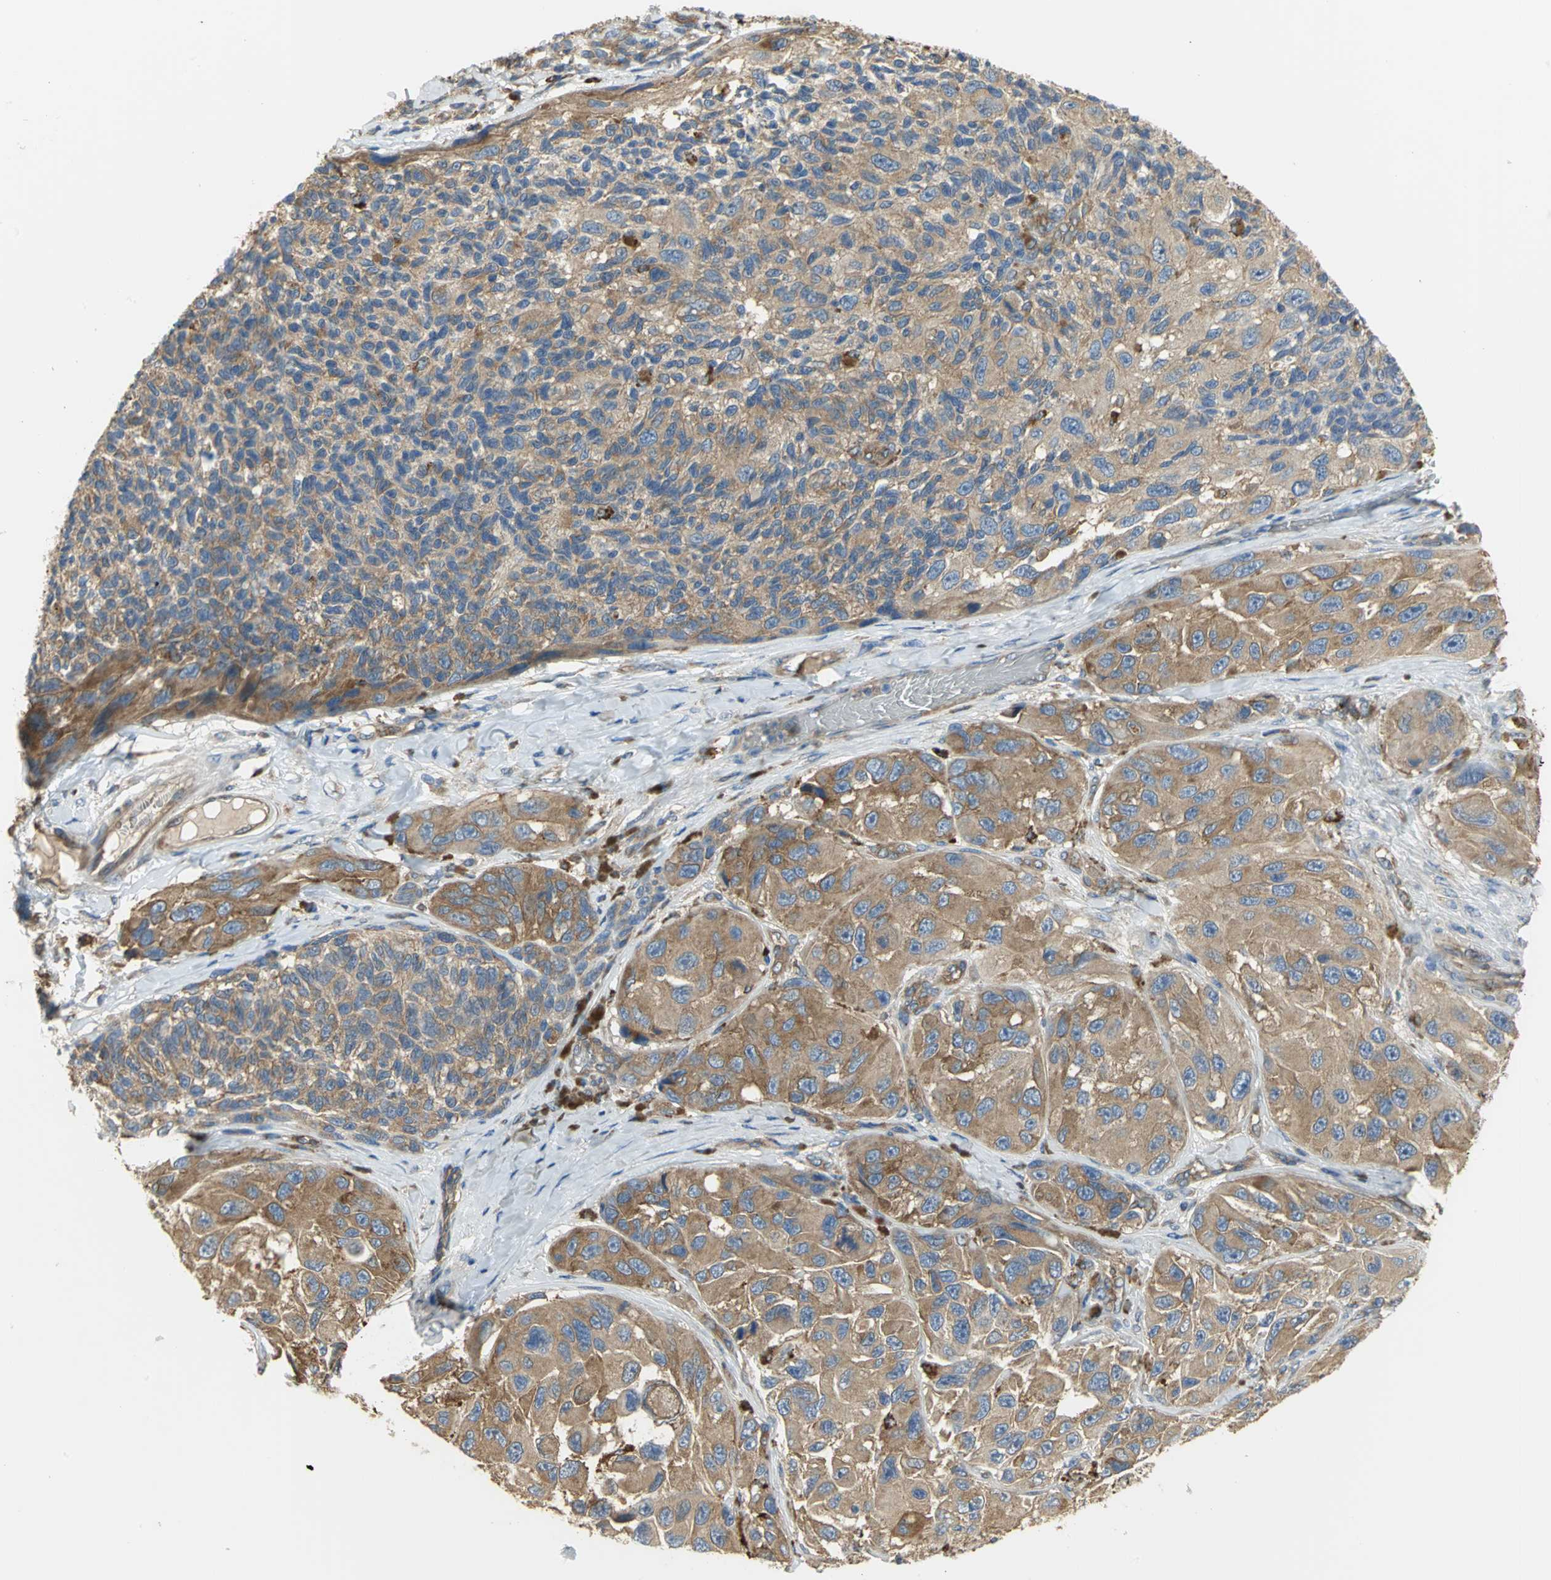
{"staining": {"intensity": "moderate", "quantity": ">75%", "location": "cytoplasmic/membranous"}, "tissue": "melanoma", "cell_type": "Tumor cells", "image_type": "cancer", "snomed": [{"axis": "morphology", "description": "Malignant melanoma, NOS"}, {"axis": "topography", "description": "Skin"}], "caption": "IHC of human malignant melanoma demonstrates medium levels of moderate cytoplasmic/membranous expression in about >75% of tumor cells.", "gene": "DIAPH2", "patient": {"sex": "female", "age": 73}}